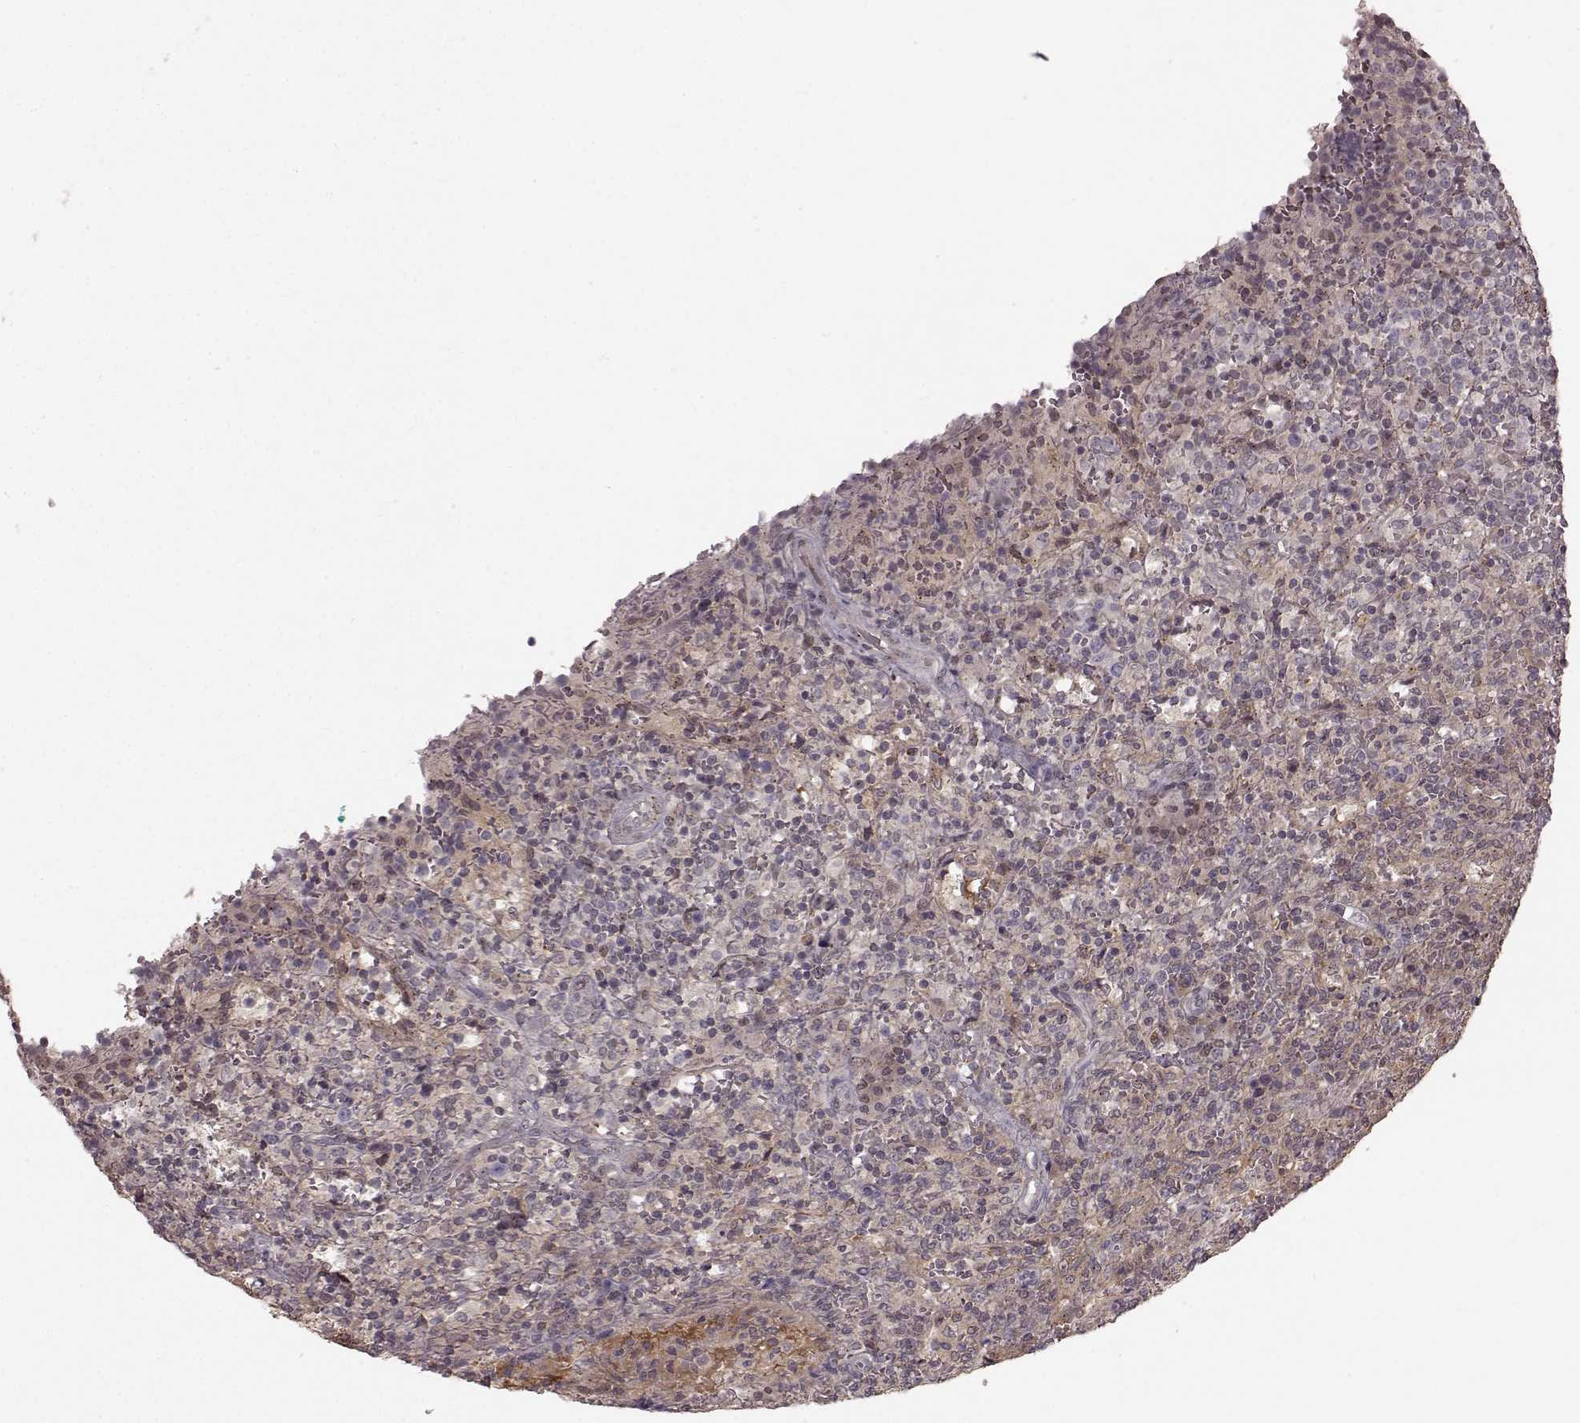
{"staining": {"intensity": "weak", "quantity": "25%-75%", "location": "cytoplasmic/membranous"}, "tissue": "lymphoma", "cell_type": "Tumor cells", "image_type": "cancer", "snomed": [{"axis": "morphology", "description": "Malignant lymphoma, non-Hodgkin's type, Low grade"}, {"axis": "topography", "description": "Spleen"}], "caption": "Immunohistochemistry (IHC) image of neoplastic tissue: lymphoma stained using IHC demonstrates low levels of weak protein expression localized specifically in the cytoplasmic/membranous of tumor cells, appearing as a cytoplasmic/membranous brown color.", "gene": "GSS", "patient": {"sex": "male", "age": 62}}